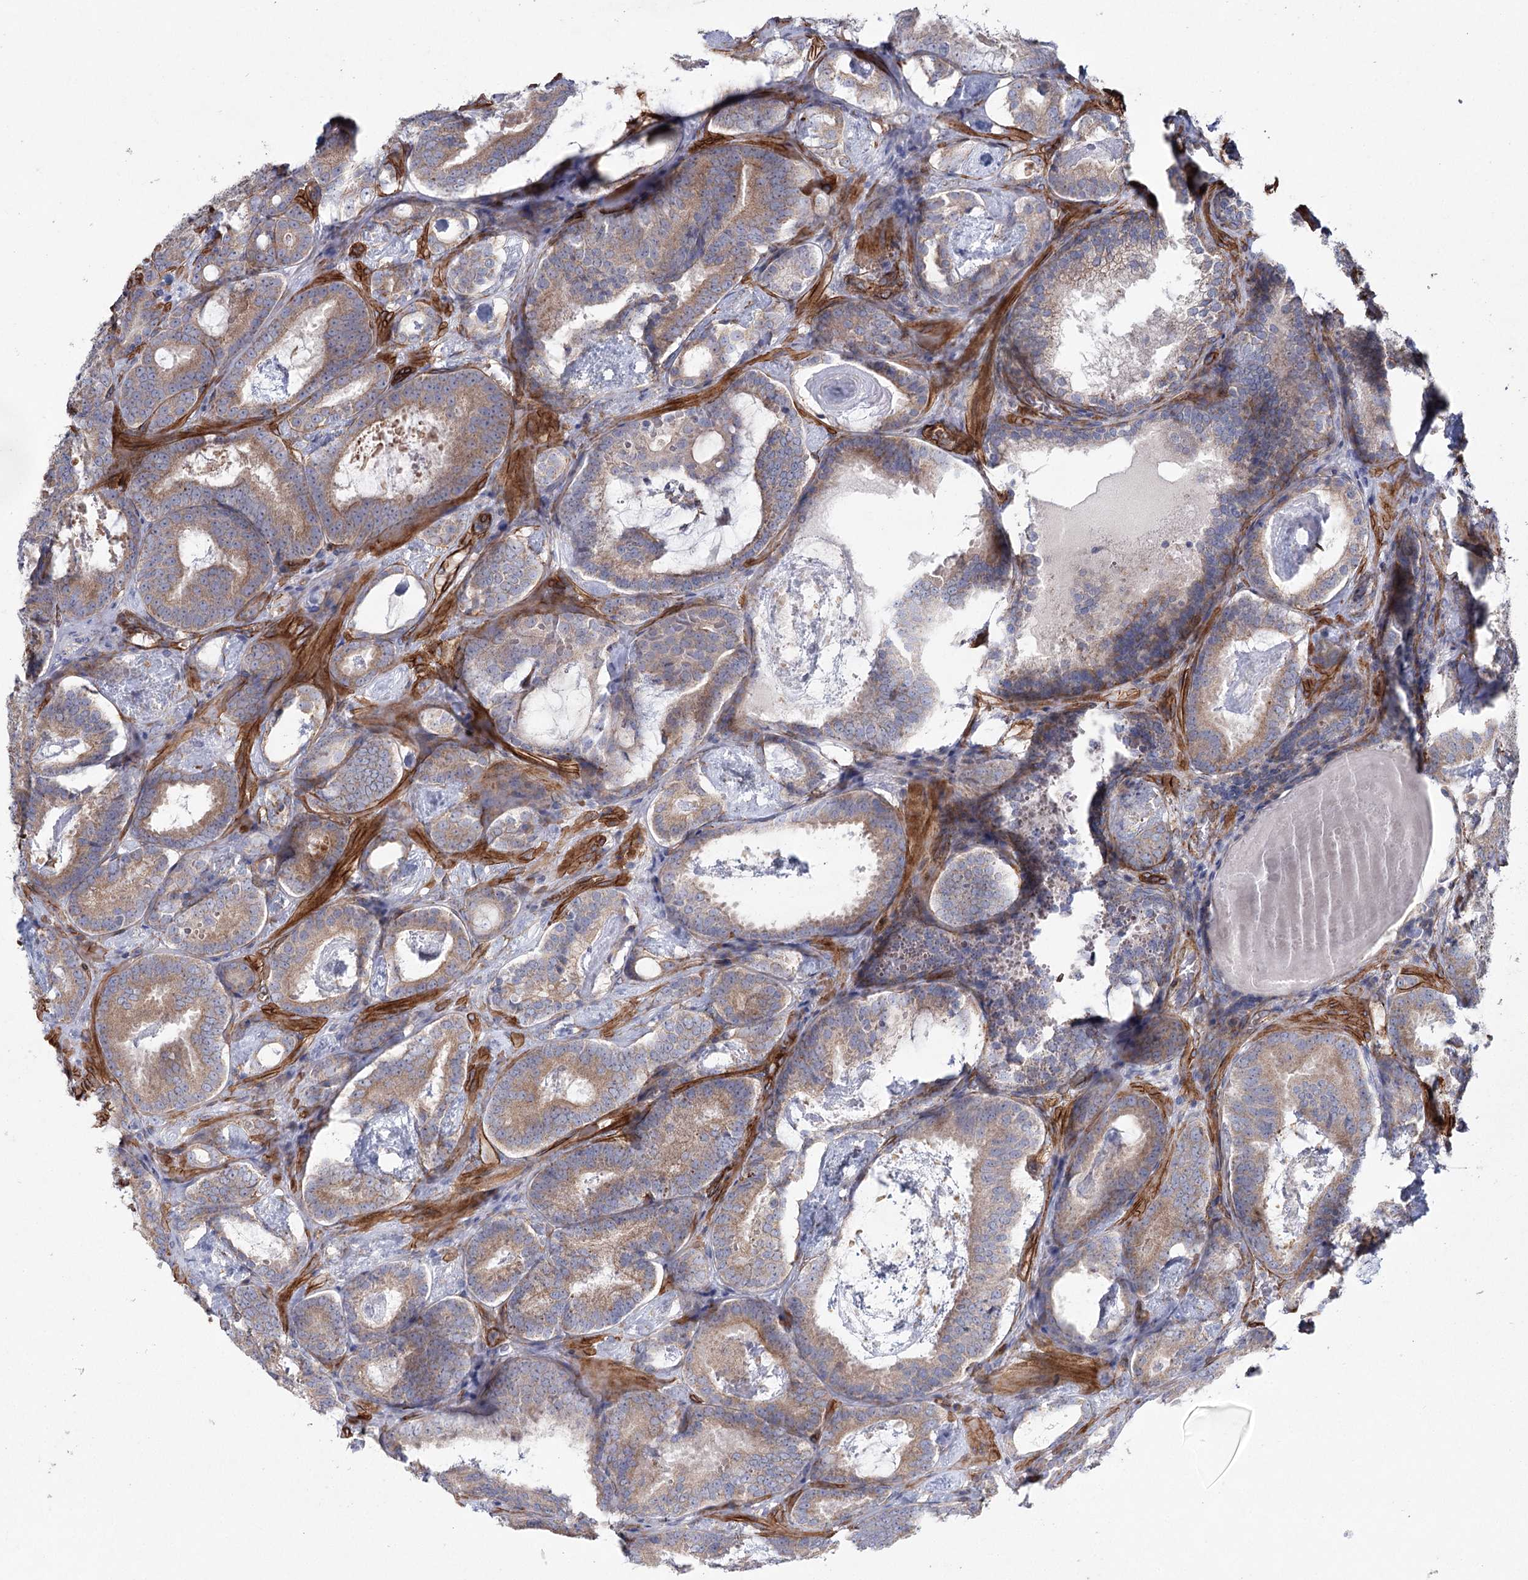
{"staining": {"intensity": "moderate", "quantity": "25%-75%", "location": "cytoplasmic/membranous"}, "tissue": "prostate cancer", "cell_type": "Tumor cells", "image_type": "cancer", "snomed": [{"axis": "morphology", "description": "Adenocarcinoma, Low grade"}, {"axis": "topography", "description": "Prostate"}], "caption": "Protein staining shows moderate cytoplasmic/membranous expression in about 25%-75% of tumor cells in prostate cancer.", "gene": "TMEM164", "patient": {"sex": "male", "age": 60}}